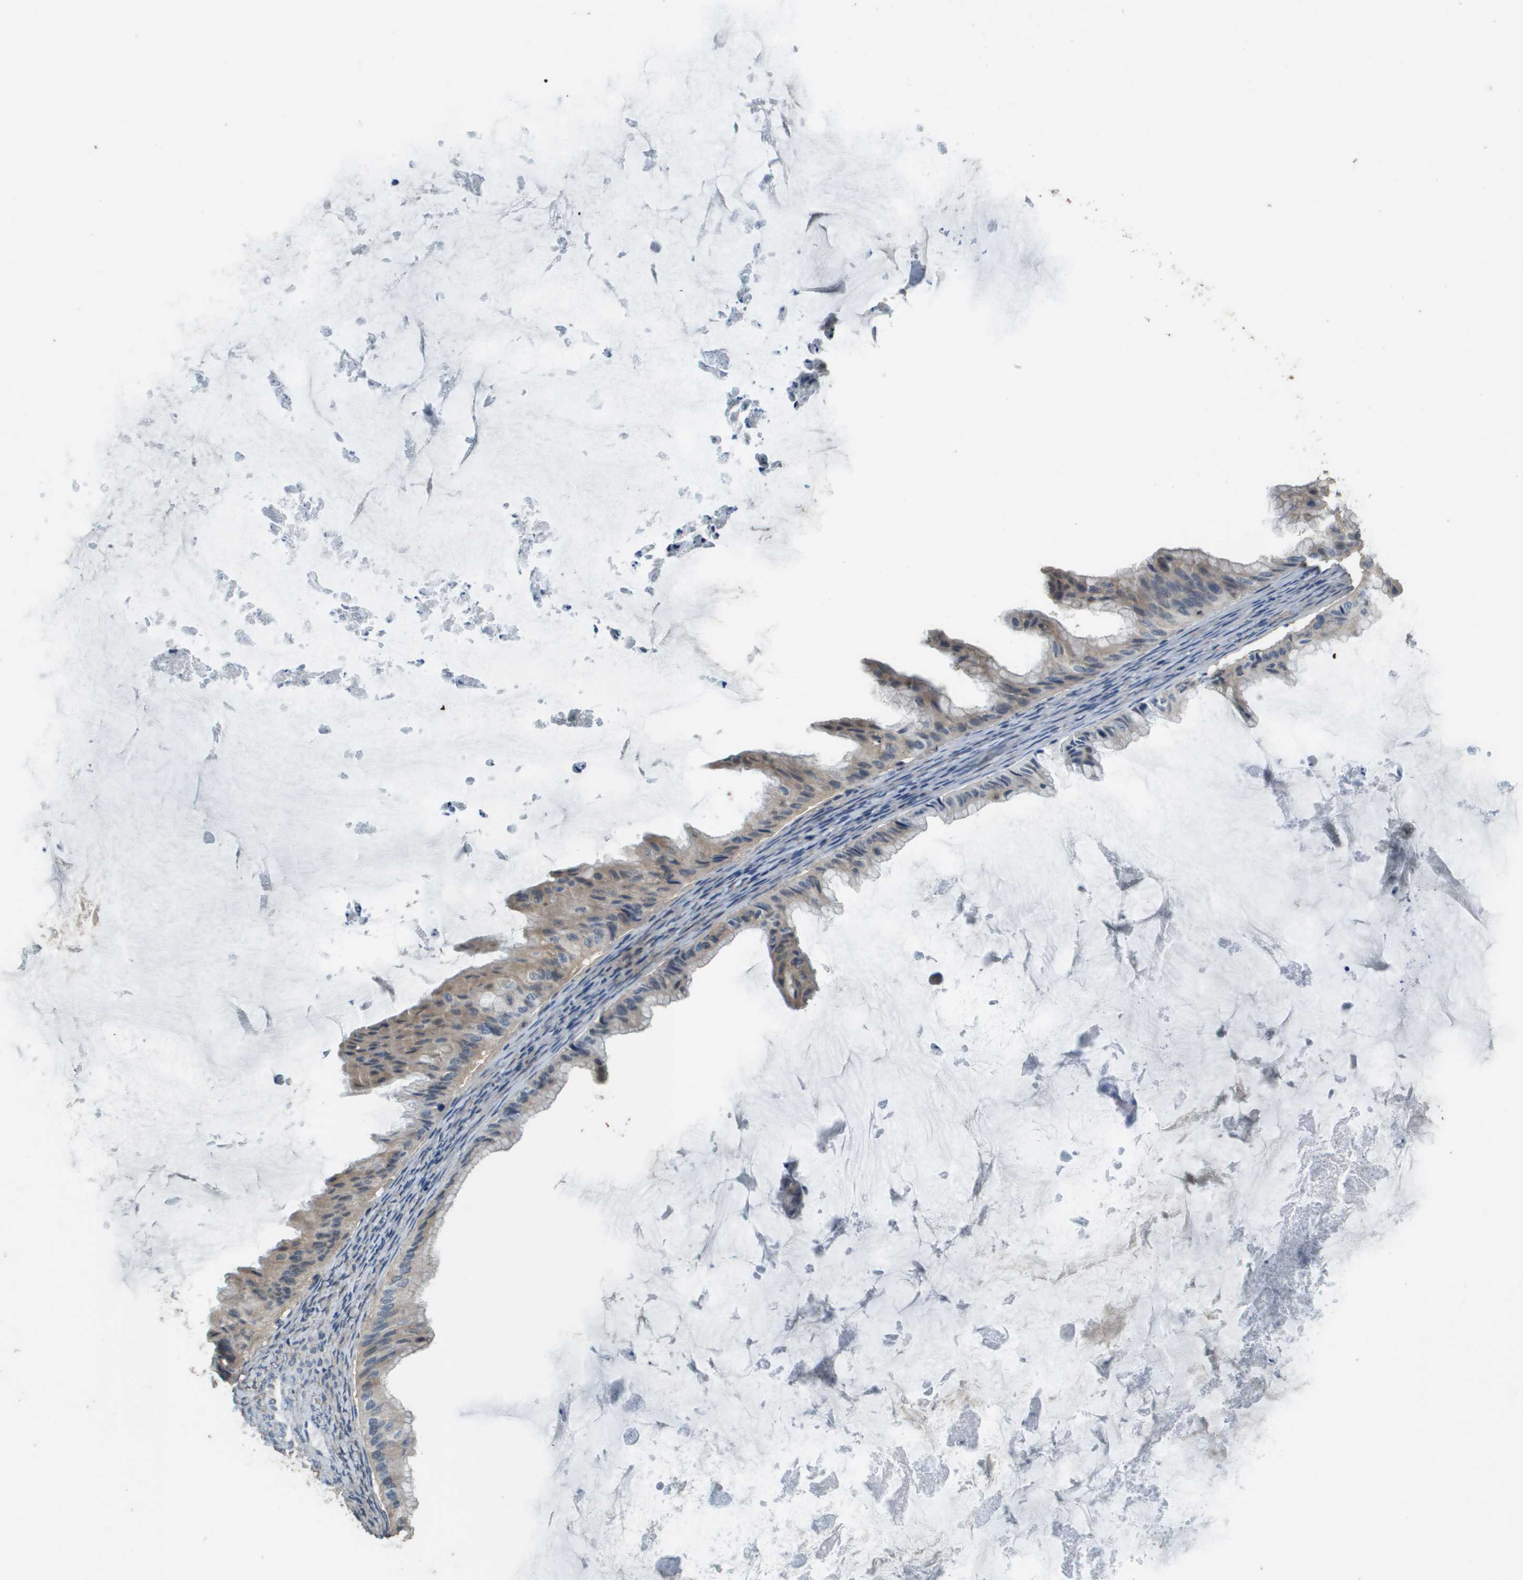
{"staining": {"intensity": "weak", "quantity": "25%-75%", "location": "cytoplasmic/membranous"}, "tissue": "ovarian cancer", "cell_type": "Tumor cells", "image_type": "cancer", "snomed": [{"axis": "morphology", "description": "Cystadenocarcinoma, mucinous, NOS"}, {"axis": "topography", "description": "Ovary"}], "caption": "Immunohistochemistry (IHC) of human ovarian cancer (mucinous cystadenocarcinoma) shows low levels of weak cytoplasmic/membranous staining in about 25%-75% of tumor cells.", "gene": "RAB6B", "patient": {"sex": "female", "age": 61}}